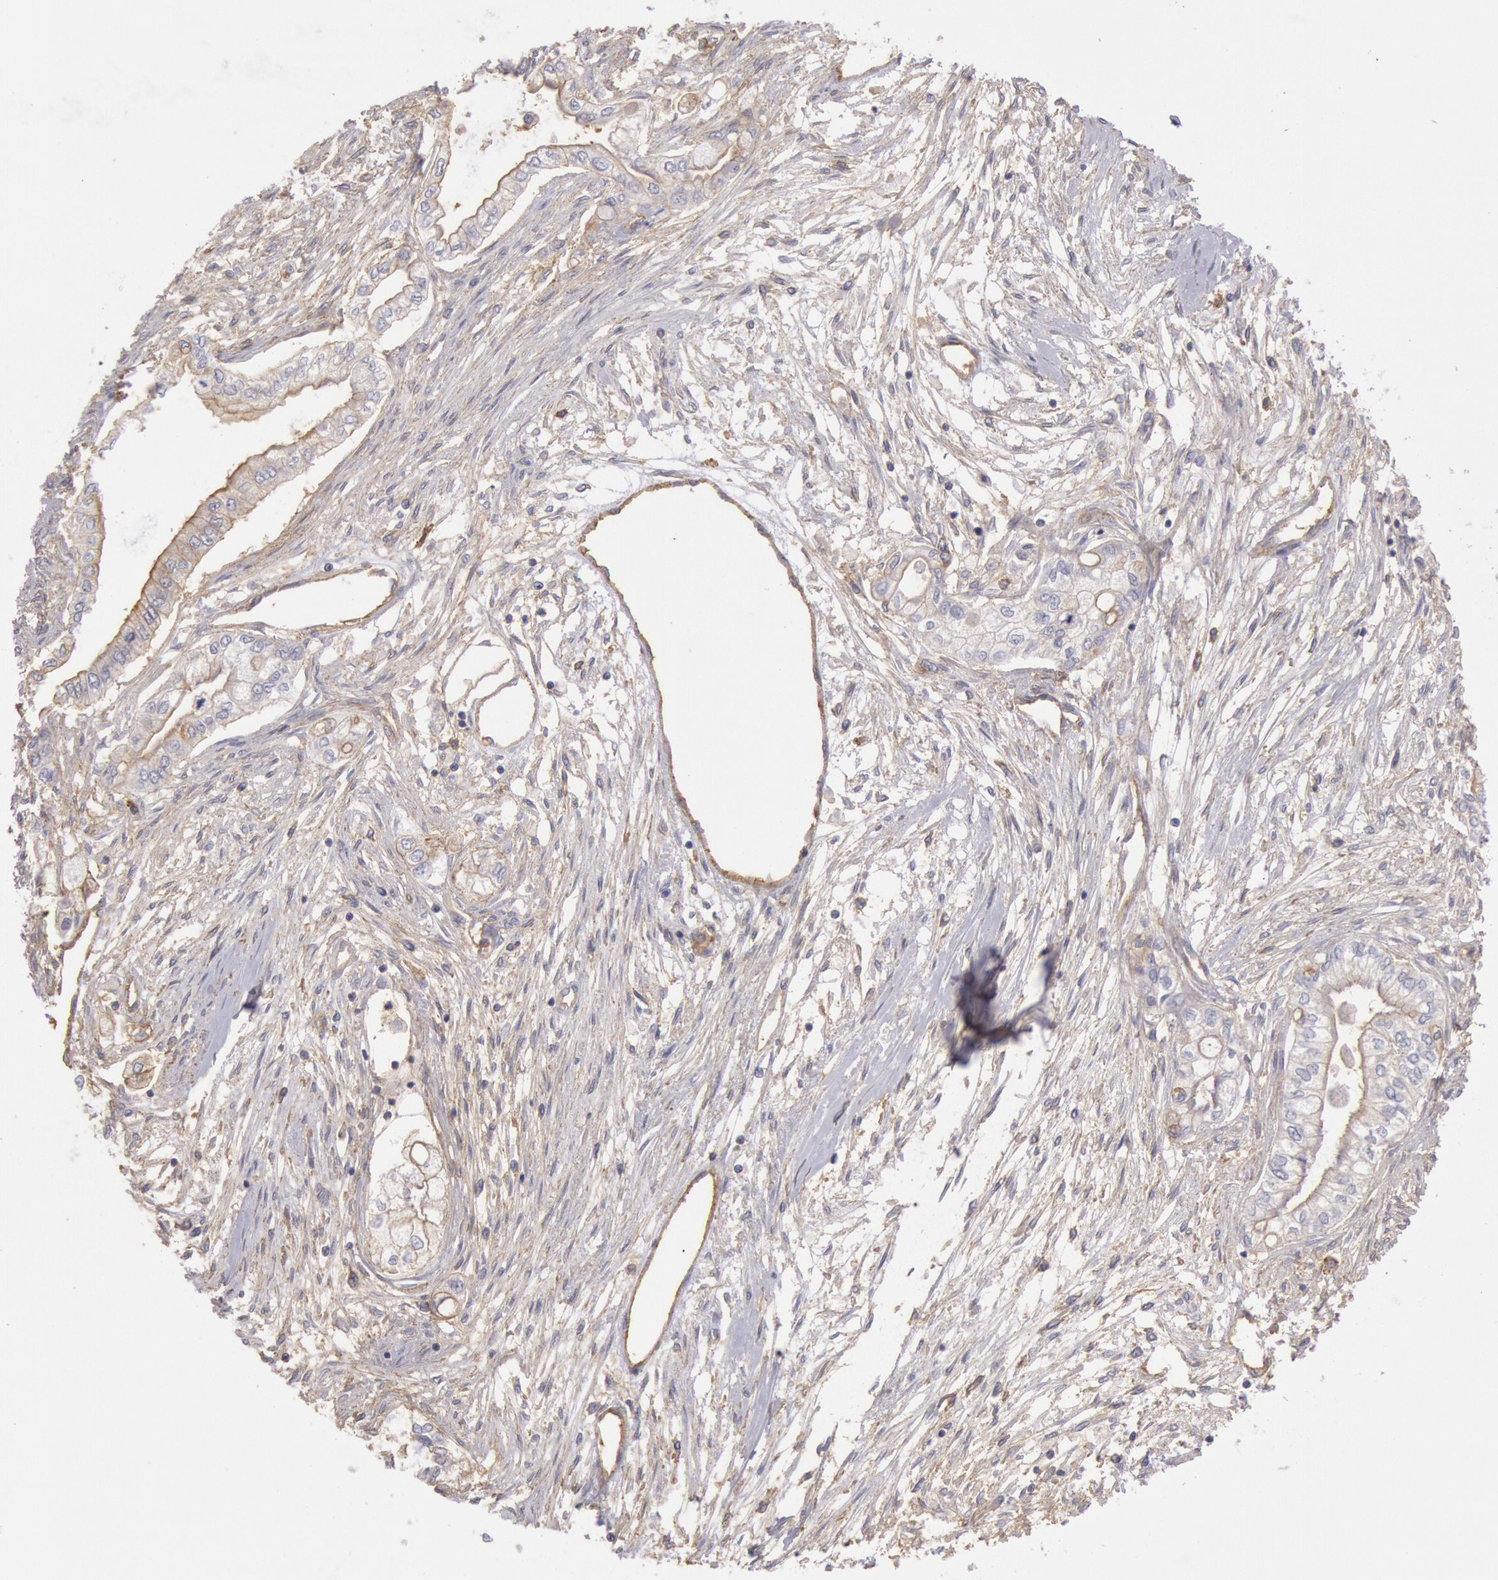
{"staining": {"intensity": "weak", "quantity": "25%-75%", "location": "cytoplasmic/membranous"}, "tissue": "pancreatic cancer", "cell_type": "Tumor cells", "image_type": "cancer", "snomed": [{"axis": "morphology", "description": "Adenocarcinoma, NOS"}, {"axis": "topography", "description": "Pancreas"}], "caption": "A brown stain shows weak cytoplasmic/membranous positivity of a protein in pancreatic cancer tumor cells.", "gene": "SNAP23", "patient": {"sex": "male", "age": 79}}